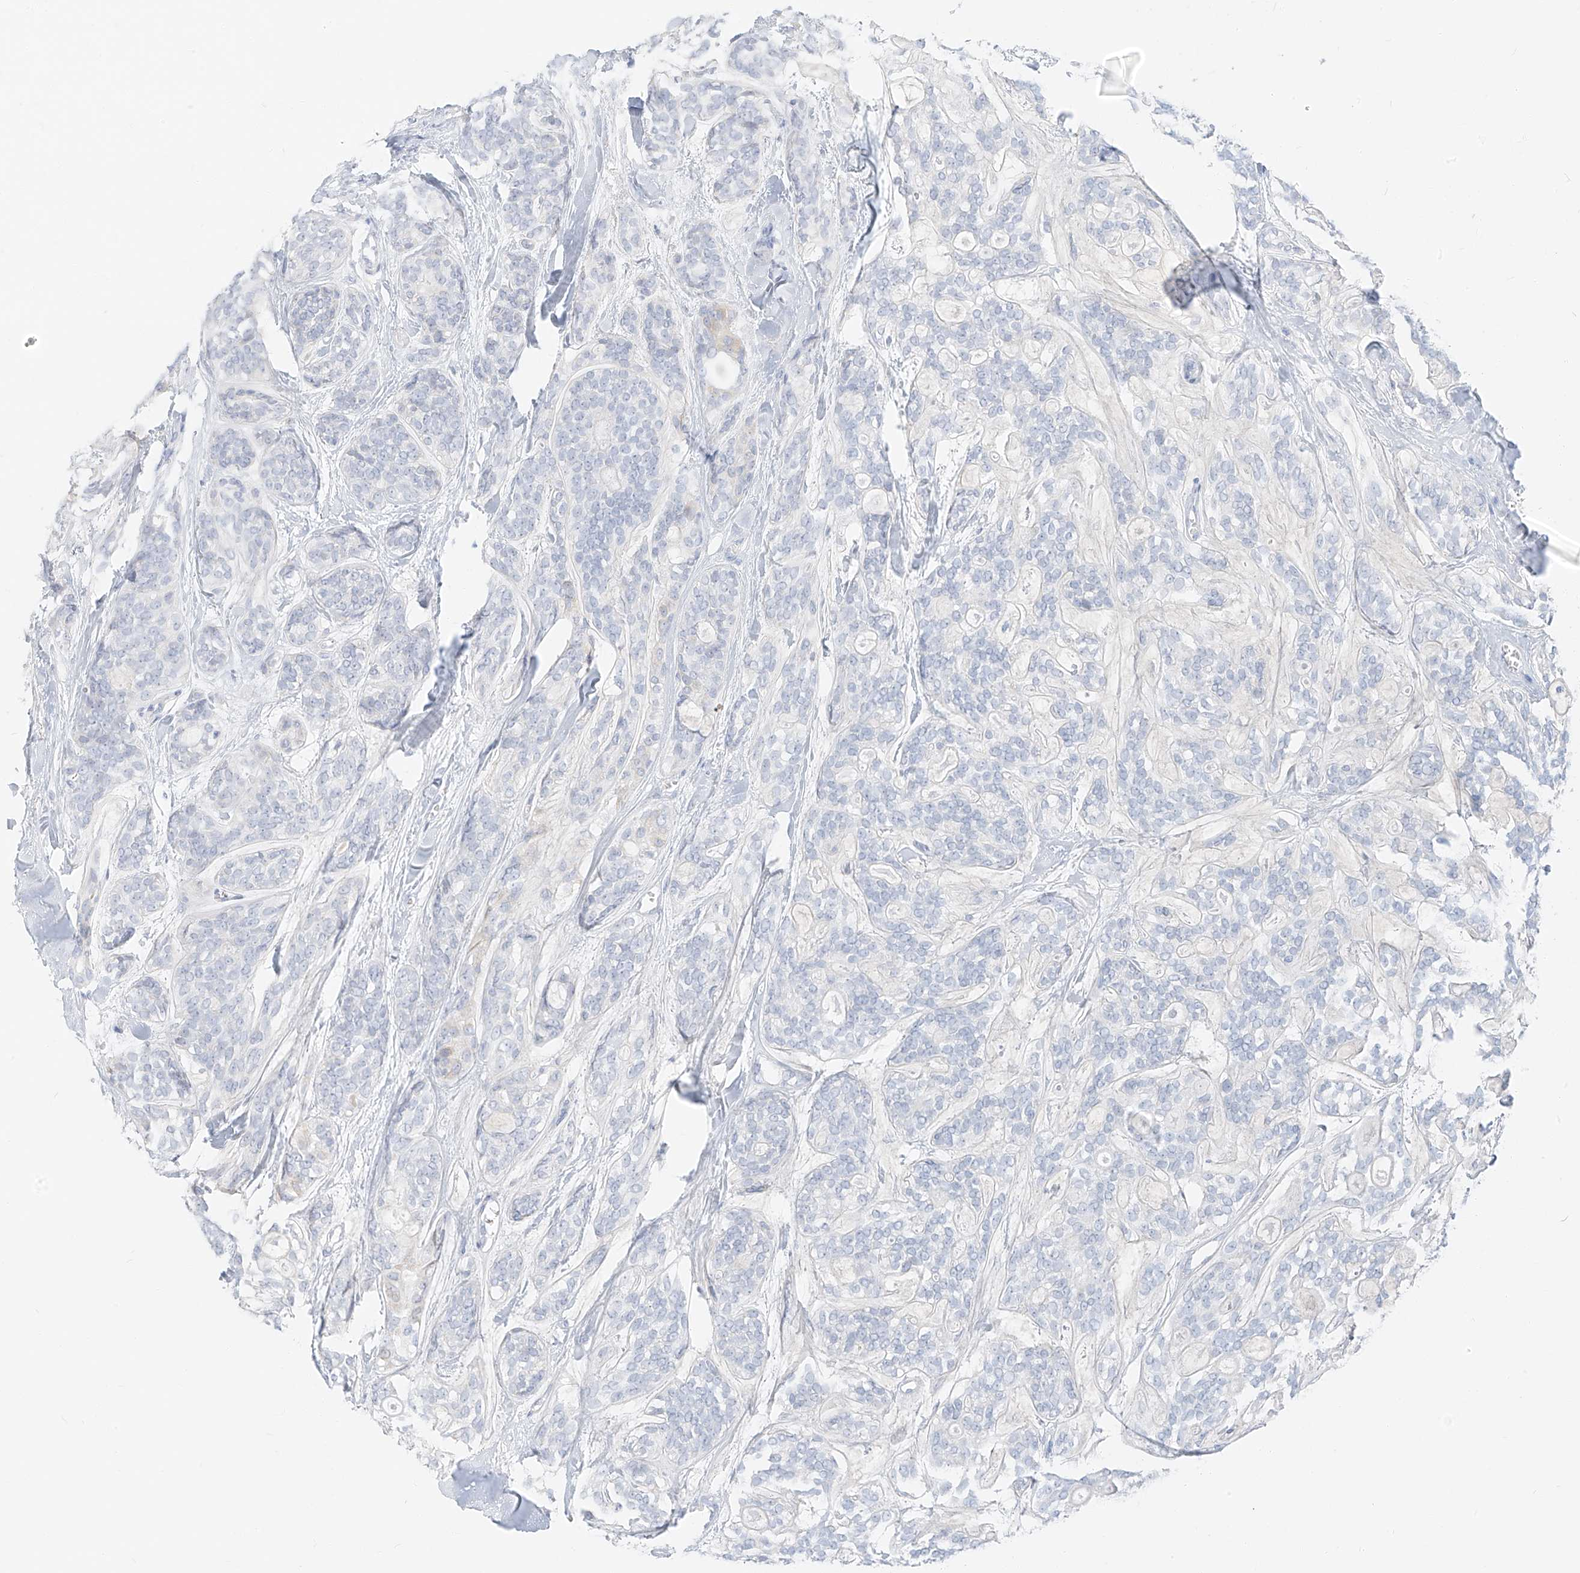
{"staining": {"intensity": "negative", "quantity": "none", "location": "none"}, "tissue": "head and neck cancer", "cell_type": "Tumor cells", "image_type": "cancer", "snomed": [{"axis": "morphology", "description": "Adenocarcinoma, NOS"}, {"axis": "topography", "description": "Head-Neck"}], "caption": "Protein analysis of adenocarcinoma (head and neck) shows no significant staining in tumor cells.", "gene": "PGC", "patient": {"sex": "male", "age": 66}}